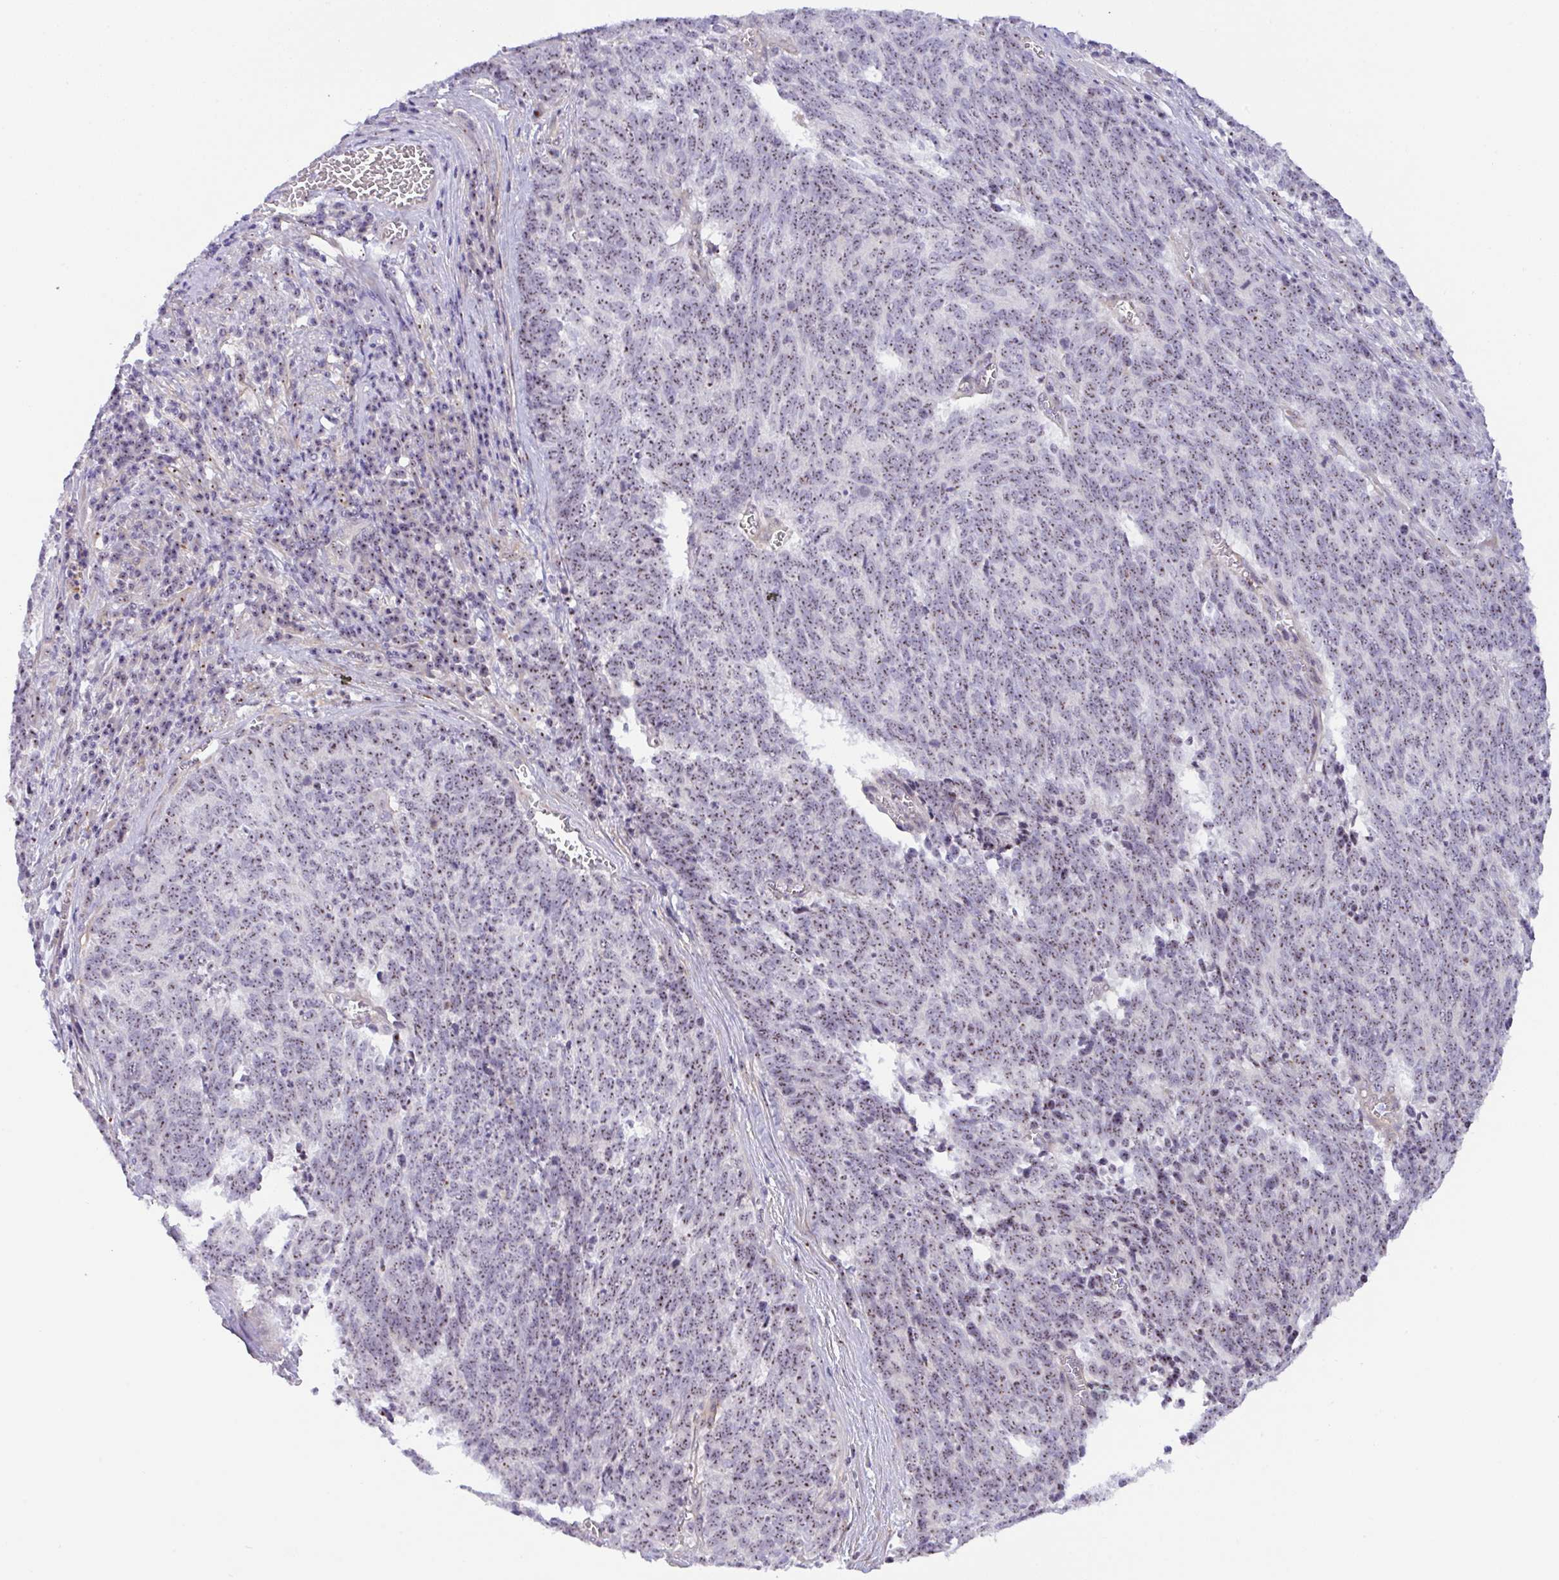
{"staining": {"intensity": "weak", "quantity": ">75%", "location": "nuclear"}, "tissue": "cervical cancer", "cell_type": "Tumor cells", "image_type": "cancer", "snomed": [{"axis": "morphology", "description": "Squamous cell carcinoma, NOS"}, {"axis": "topography", "description": "Cervix"}], "caption": "Immunohistochemical staining of cervical squamous cell carcinoma shows low levels of weak nuclear expression in approximately >75% of tumor cells. The staining was performed using DAB, with brown indicating positive protein expression. Nuclei are stained blue with hematoxylin.", "gene": "MXRA8", "patient": {"sex": "female", "age": 29}}